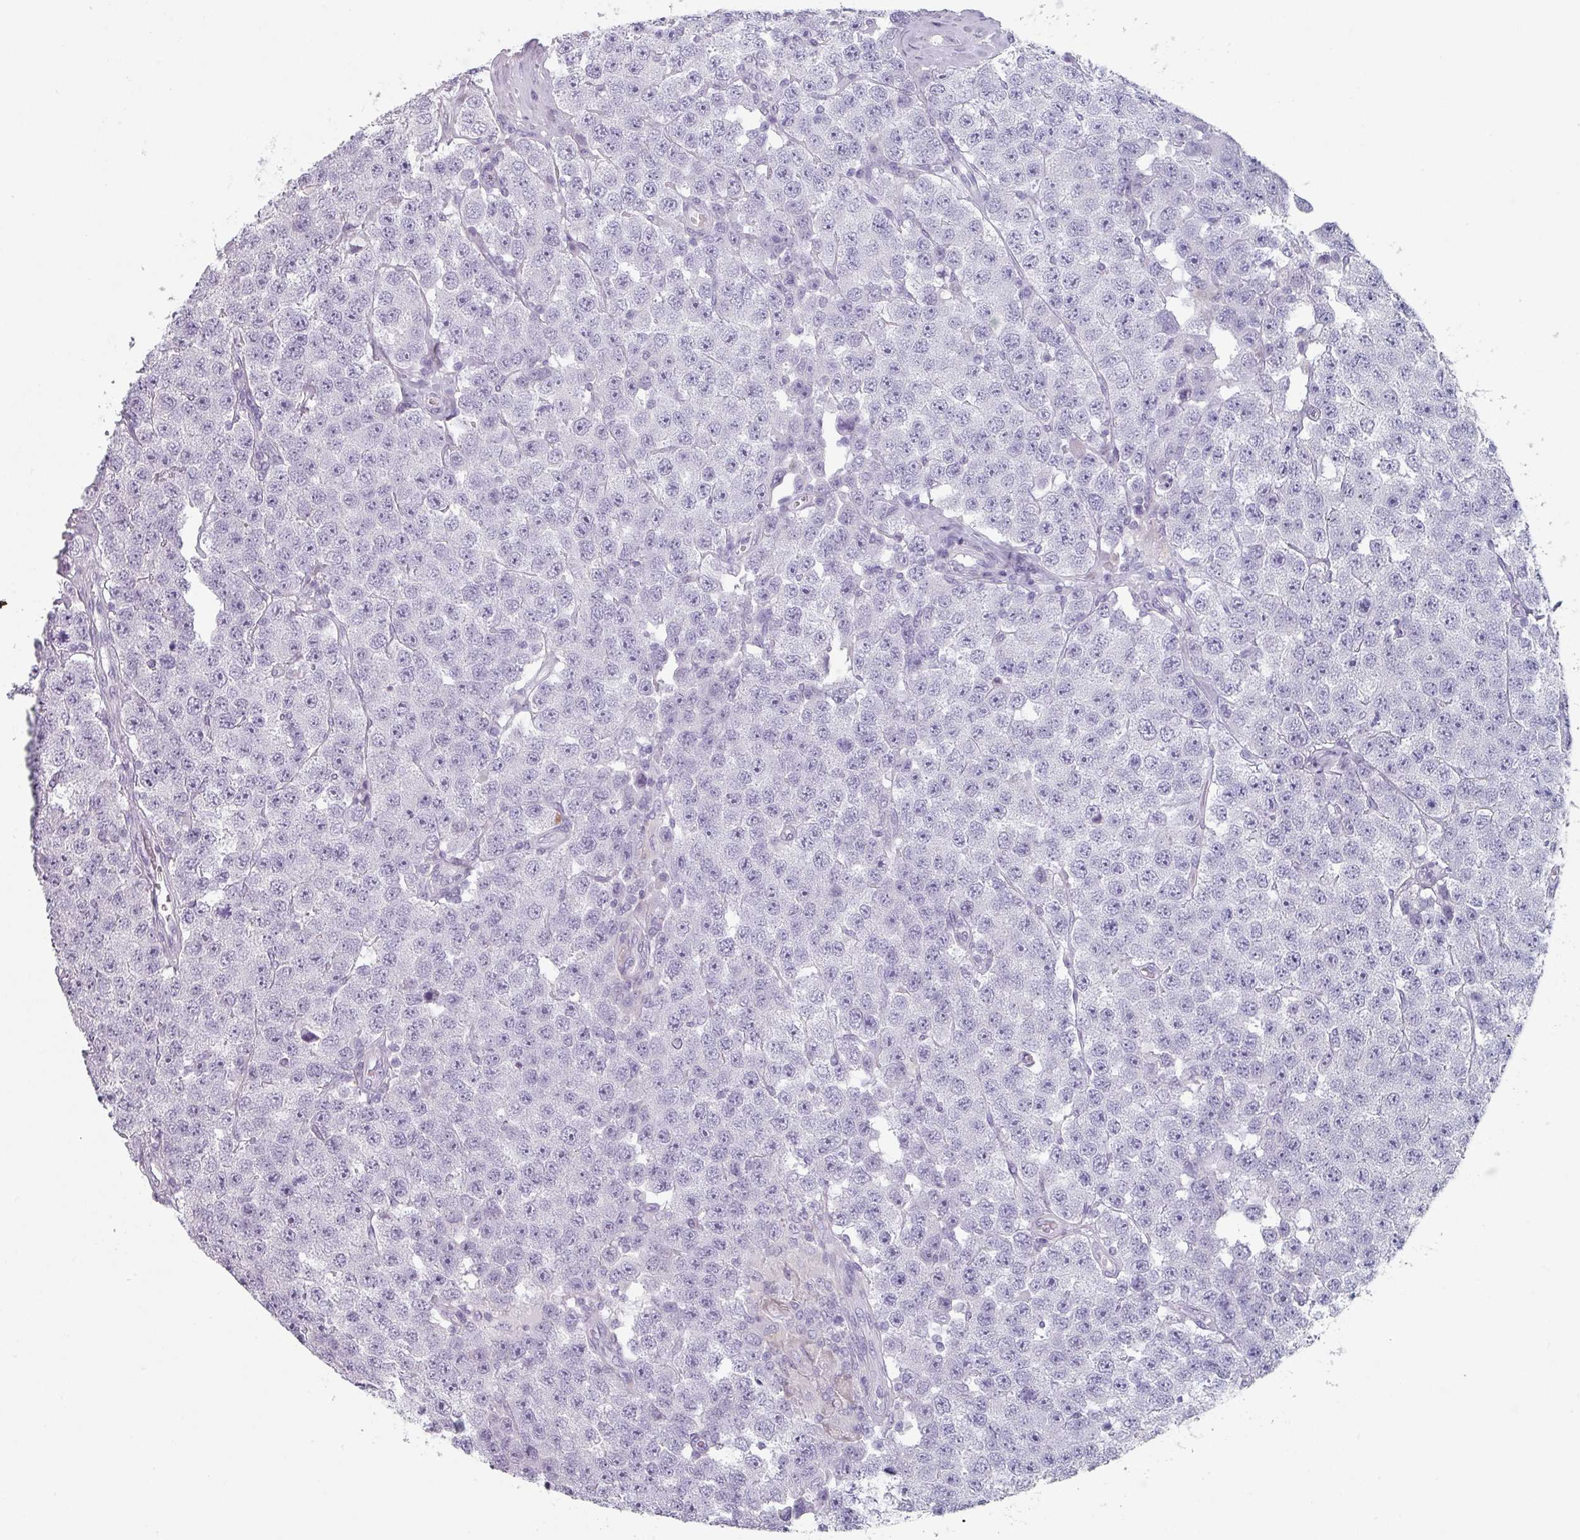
{"staining": {"intensity": "negative", "quantity": "none", "location": "none"}, "tissue": "testis cancer", "cell_type": "Tumor cells", "image_type": "cancer", "snomed": [{"axis": "morphology", "description": "Seminoma, NOS"}, {"axis": "topography", "description": "Testis"}], "caption": "A micrograph of human testis seminoma is negative for staining in tumor cells.", "gene": "SLC35G2", "patient": {"sex": "male", "age": 28}}